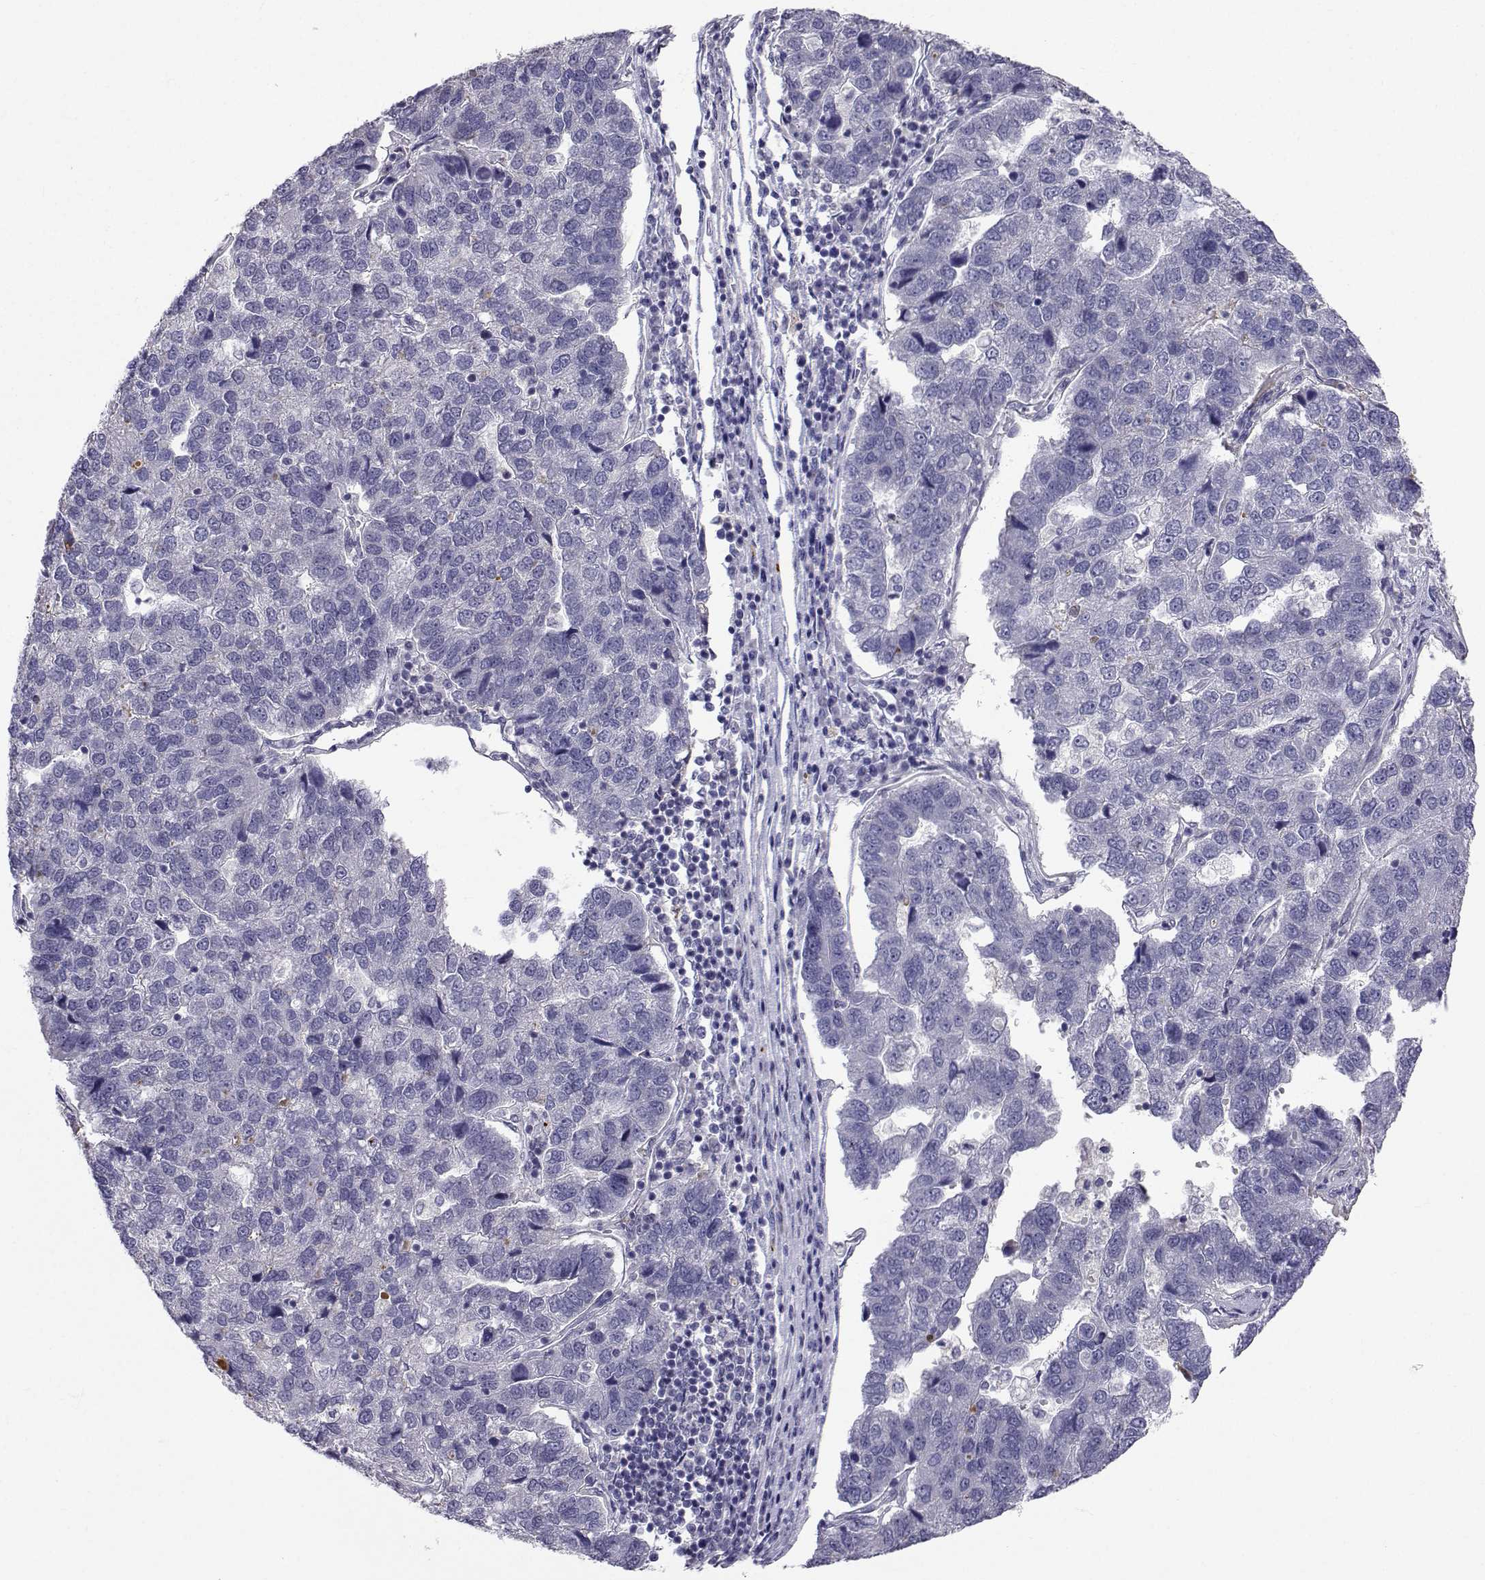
{"staining": {"intensity": "negative", "quantity": "none", "location": "none"}, "tissue": "pancreatic cancer", "cell_type": "Tumor cells", "image_type": "cancer", "snomed": [{"axis": "morphology", "description": "Adenocarcinoma, NOS"}, {"axis": "topography", "description": "Pancreas"}], "caption": "A high-resolution image shows immunohistochemistry (IHC) staining of pancreatic cancer (adenocarcinoma), which exhibits no significant expression in tumor cells.", "gene": "SLC6A3", "patient": {"sex": "female", "age": 61}}